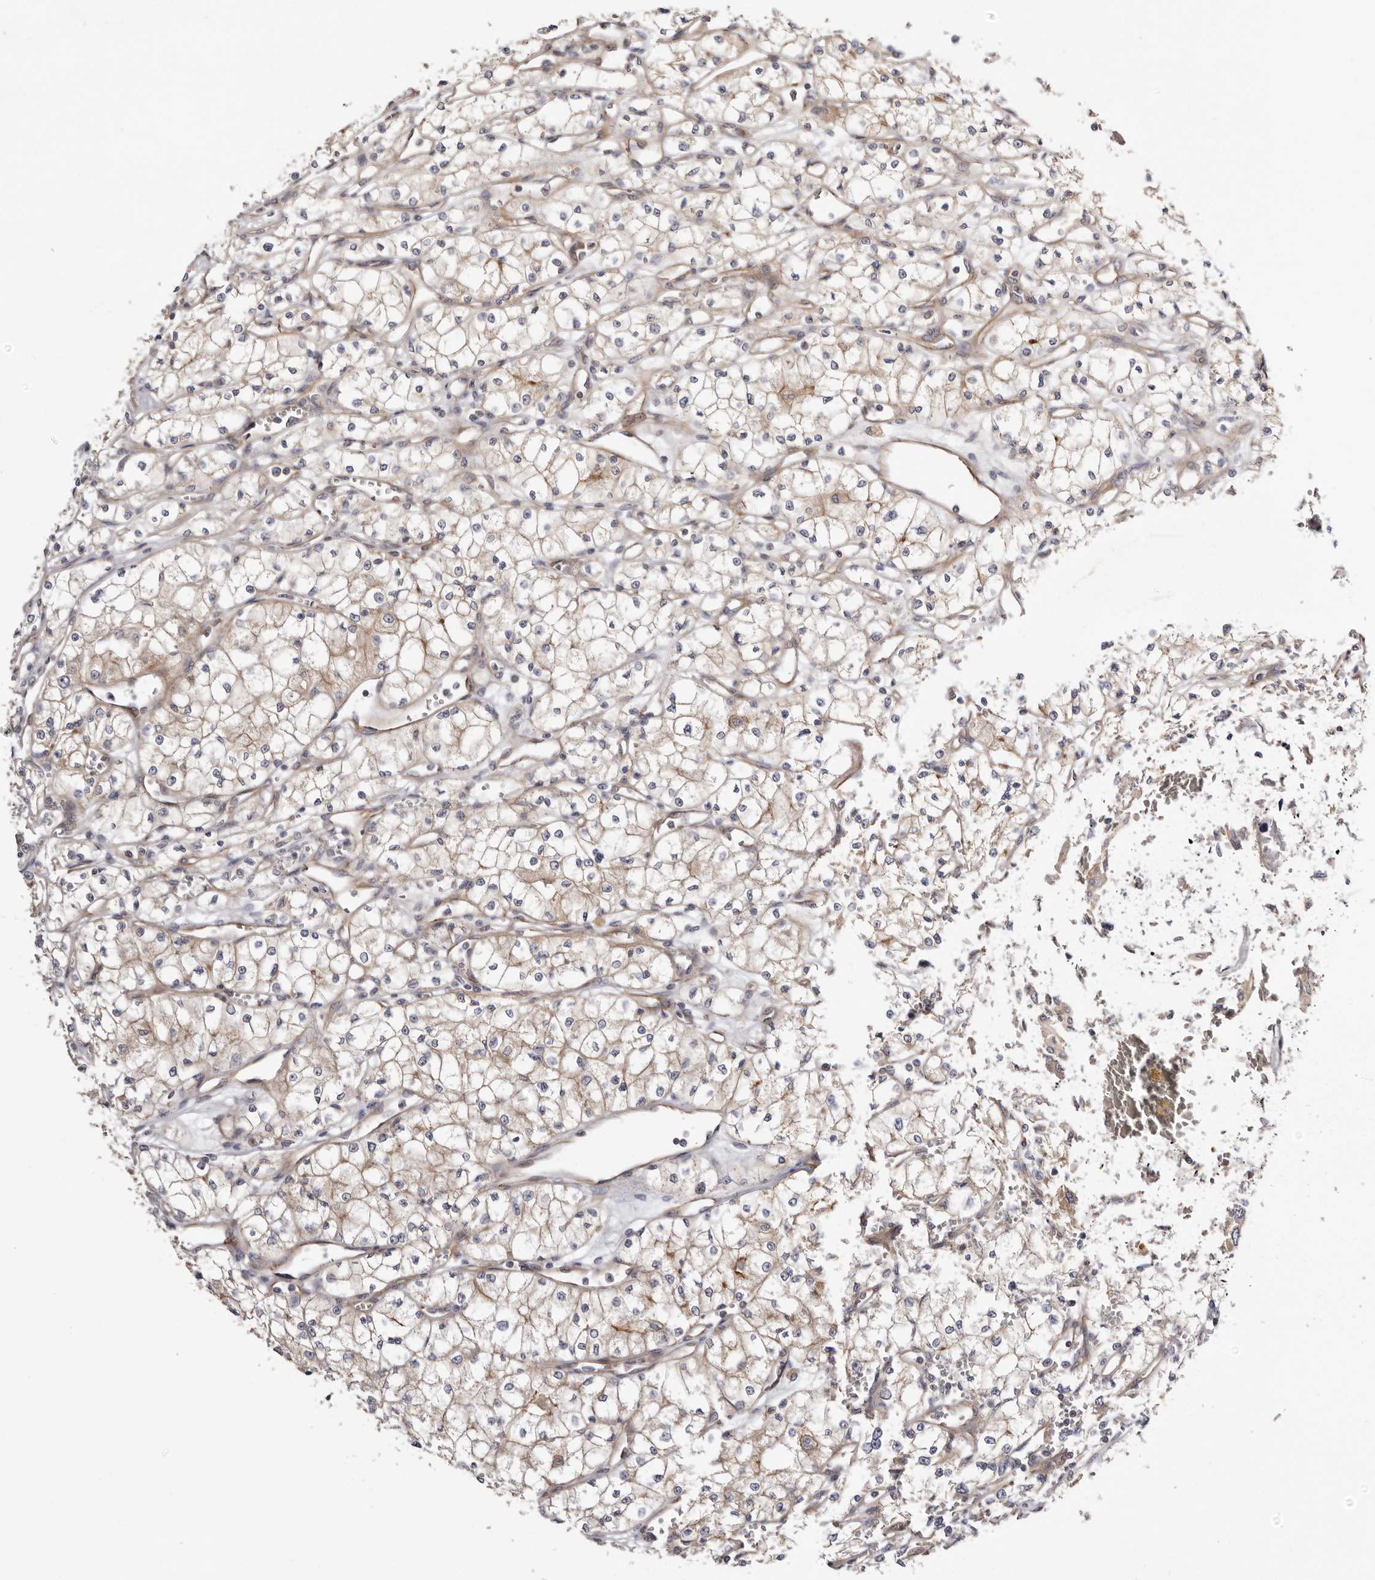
{"staining": {"intensity": "moderate", "quantity": ">75%", "location": "cytoplasmic/membranous"}, "tissue": "renal cancer", "cell_type": "Tumor cells", "image_type": "cancer", "snomed": [{"axis": "morphology", "description": "Adenocarcinoma, NOS"}, {"axis": "topography", "description": "Kidney"}], "caption": "IHC histopathology image of human renal cancer (adenocarcinoma) stained for a protein (brown), which demonstrates medium levels of moderate cytoplasmic/membranous staining in approximately >75% of tumor cells.", "gene": "PANK4", "patient": {"sex": "male", "age": 59}}